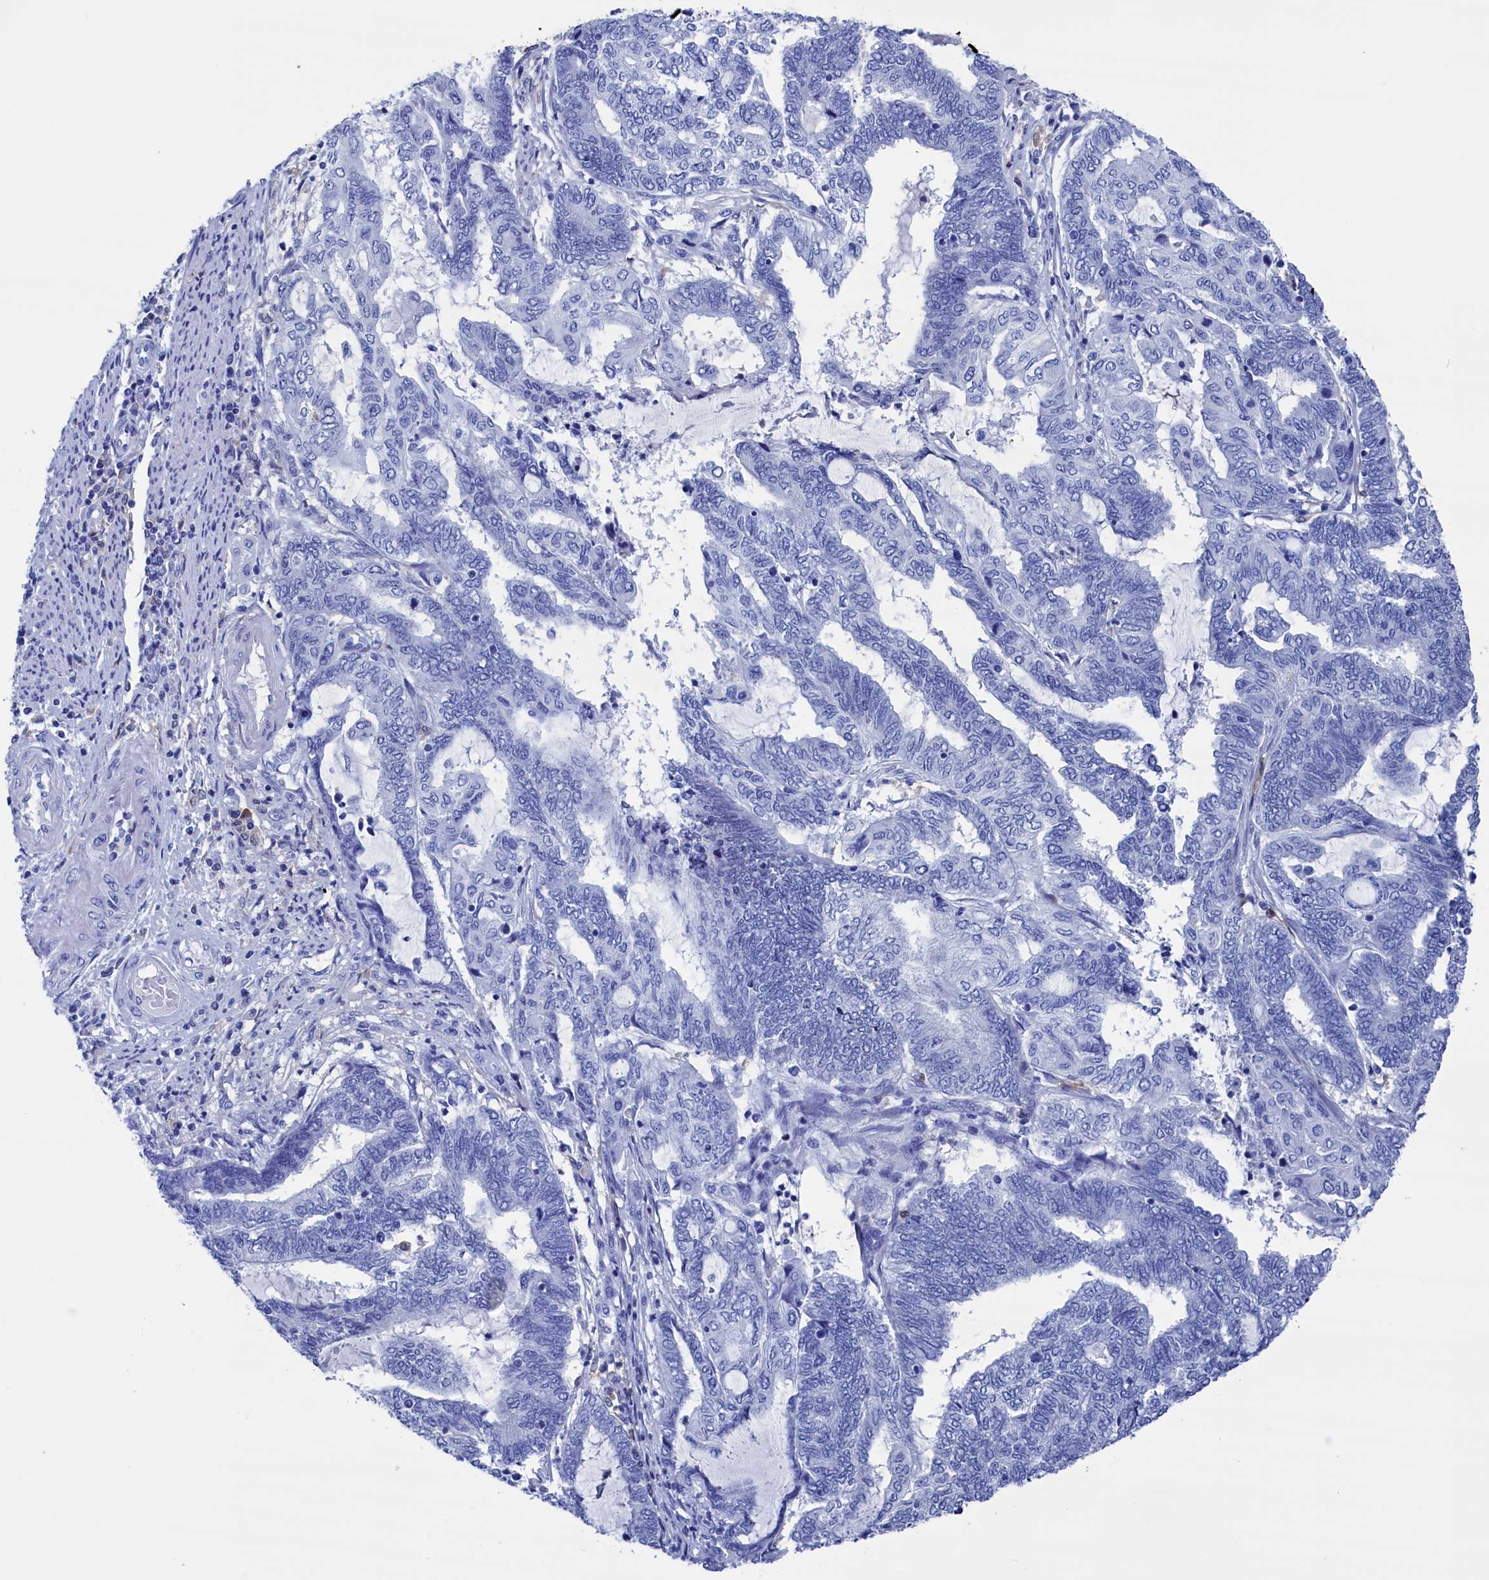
{"staining": {"intensity": "negative", "quantity": "none", "location": "none"}, "tissue": "endometrial cancer", "cell_type": "Tumor cells", "image_type": "cancer", "snomed": [{"axis": "morphology", "description": "Adenocarcinoma, NOS"}, {"axis": "topography", "description": "Uterus"}, {"axis": "topography", "description": "Endometrium"}], "caption": "Human endometrial cancer (adenocarcinoma) stained for a protein using immunohistochemistry (IHC) displays no staining in tumor cells.", "gene": "TYROBP", "patient": {"sex": "female", "age": 70}}